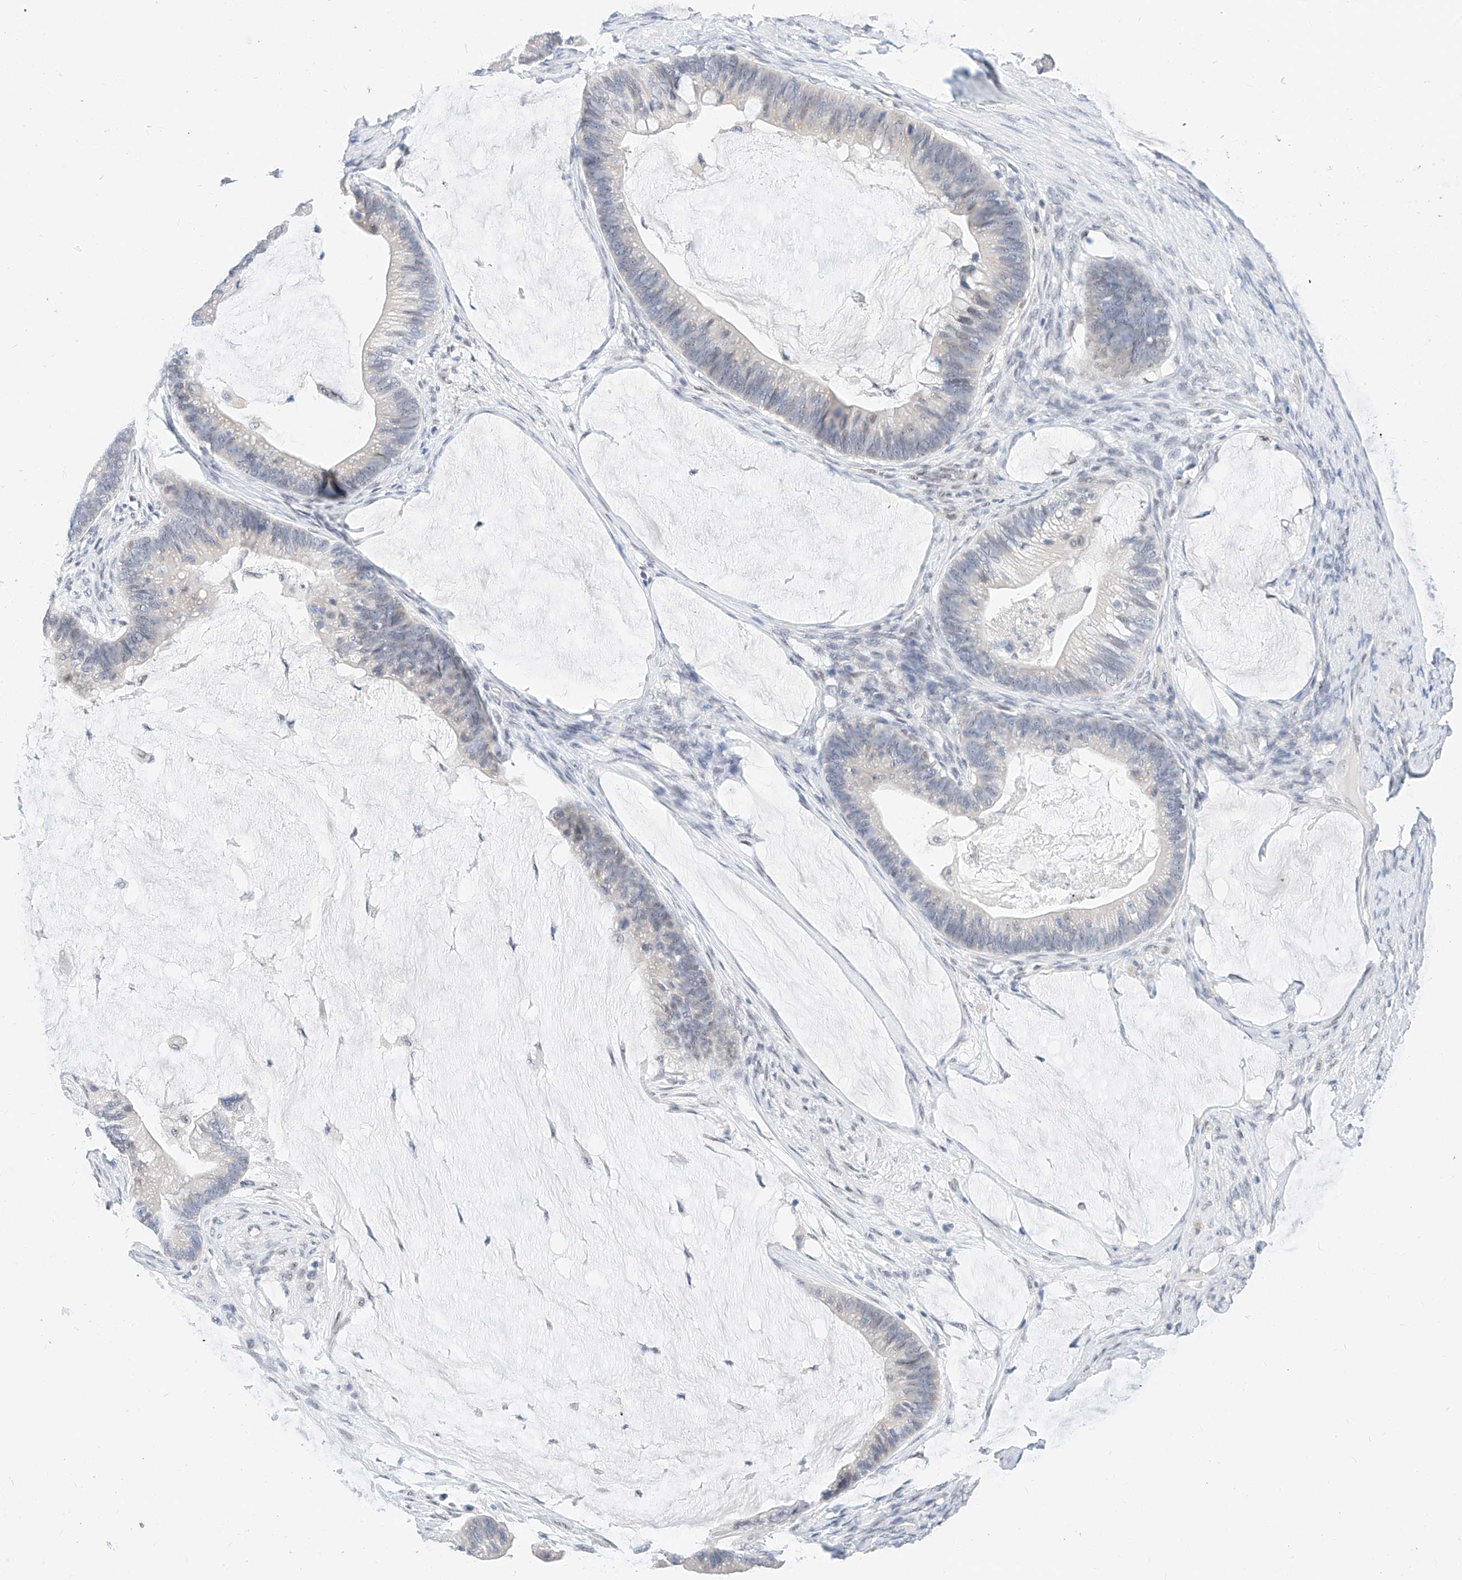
{"staining": {"intensity": "negative", "quantity": "none", "location": "none"}, "tissue": "ovarian cancer", "cell_type": "Tumor cells", "image_type": "cancer", "snomed": [{"axis": "morphology", "description": "Cystadenocarcinoma, mucinous, NOS"}, {"axis": "topography", "description": "Ovary"}], "caption": "DAB immunohistochemical staining of mucinous cystadenocarcinoma (ovarian) displays no significant positivity in tumor cells.", "gene": "KCNJ1", "patient": {"sex": "female", "age": 61}}